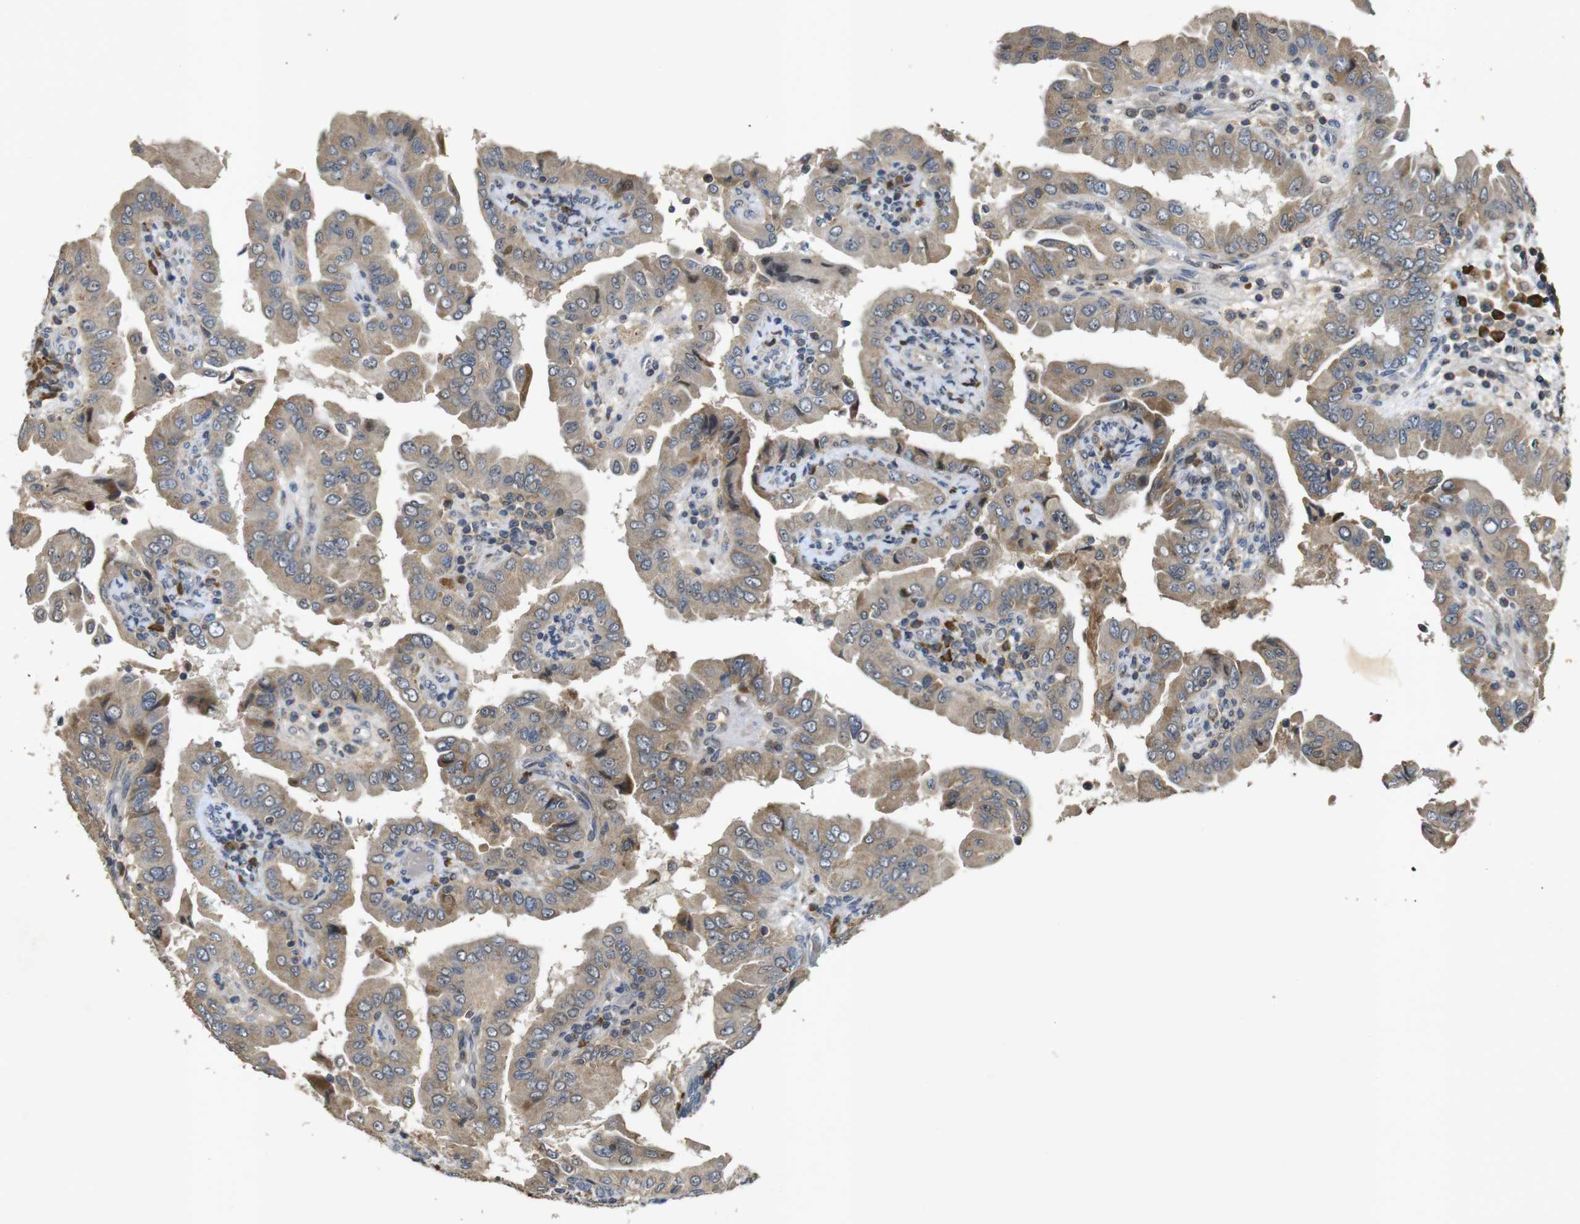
{"staining": {"intensity": "weak", "quantity": ">75%", "location": "cytoplasmic/membranous"}, "tissue": "thyroid cancer", "cell_type": "Tumor cells", "image_type": "cancer", "snomed": [{"axis": "morphology", "description": "Papillary adenocarcinoma, NOS"}, {"axis": "topography", "description": "Thyroid gland"}], "caption": "Protein staining displays weak cytoplasmic/membranous expression in approximately >75% of tumor cells in thyroid cancer. (Brightfield microscopy of DAB IHC at high magnification).", "gene": "MAGI2", "patient": {"sex": "male", "age": 33}}